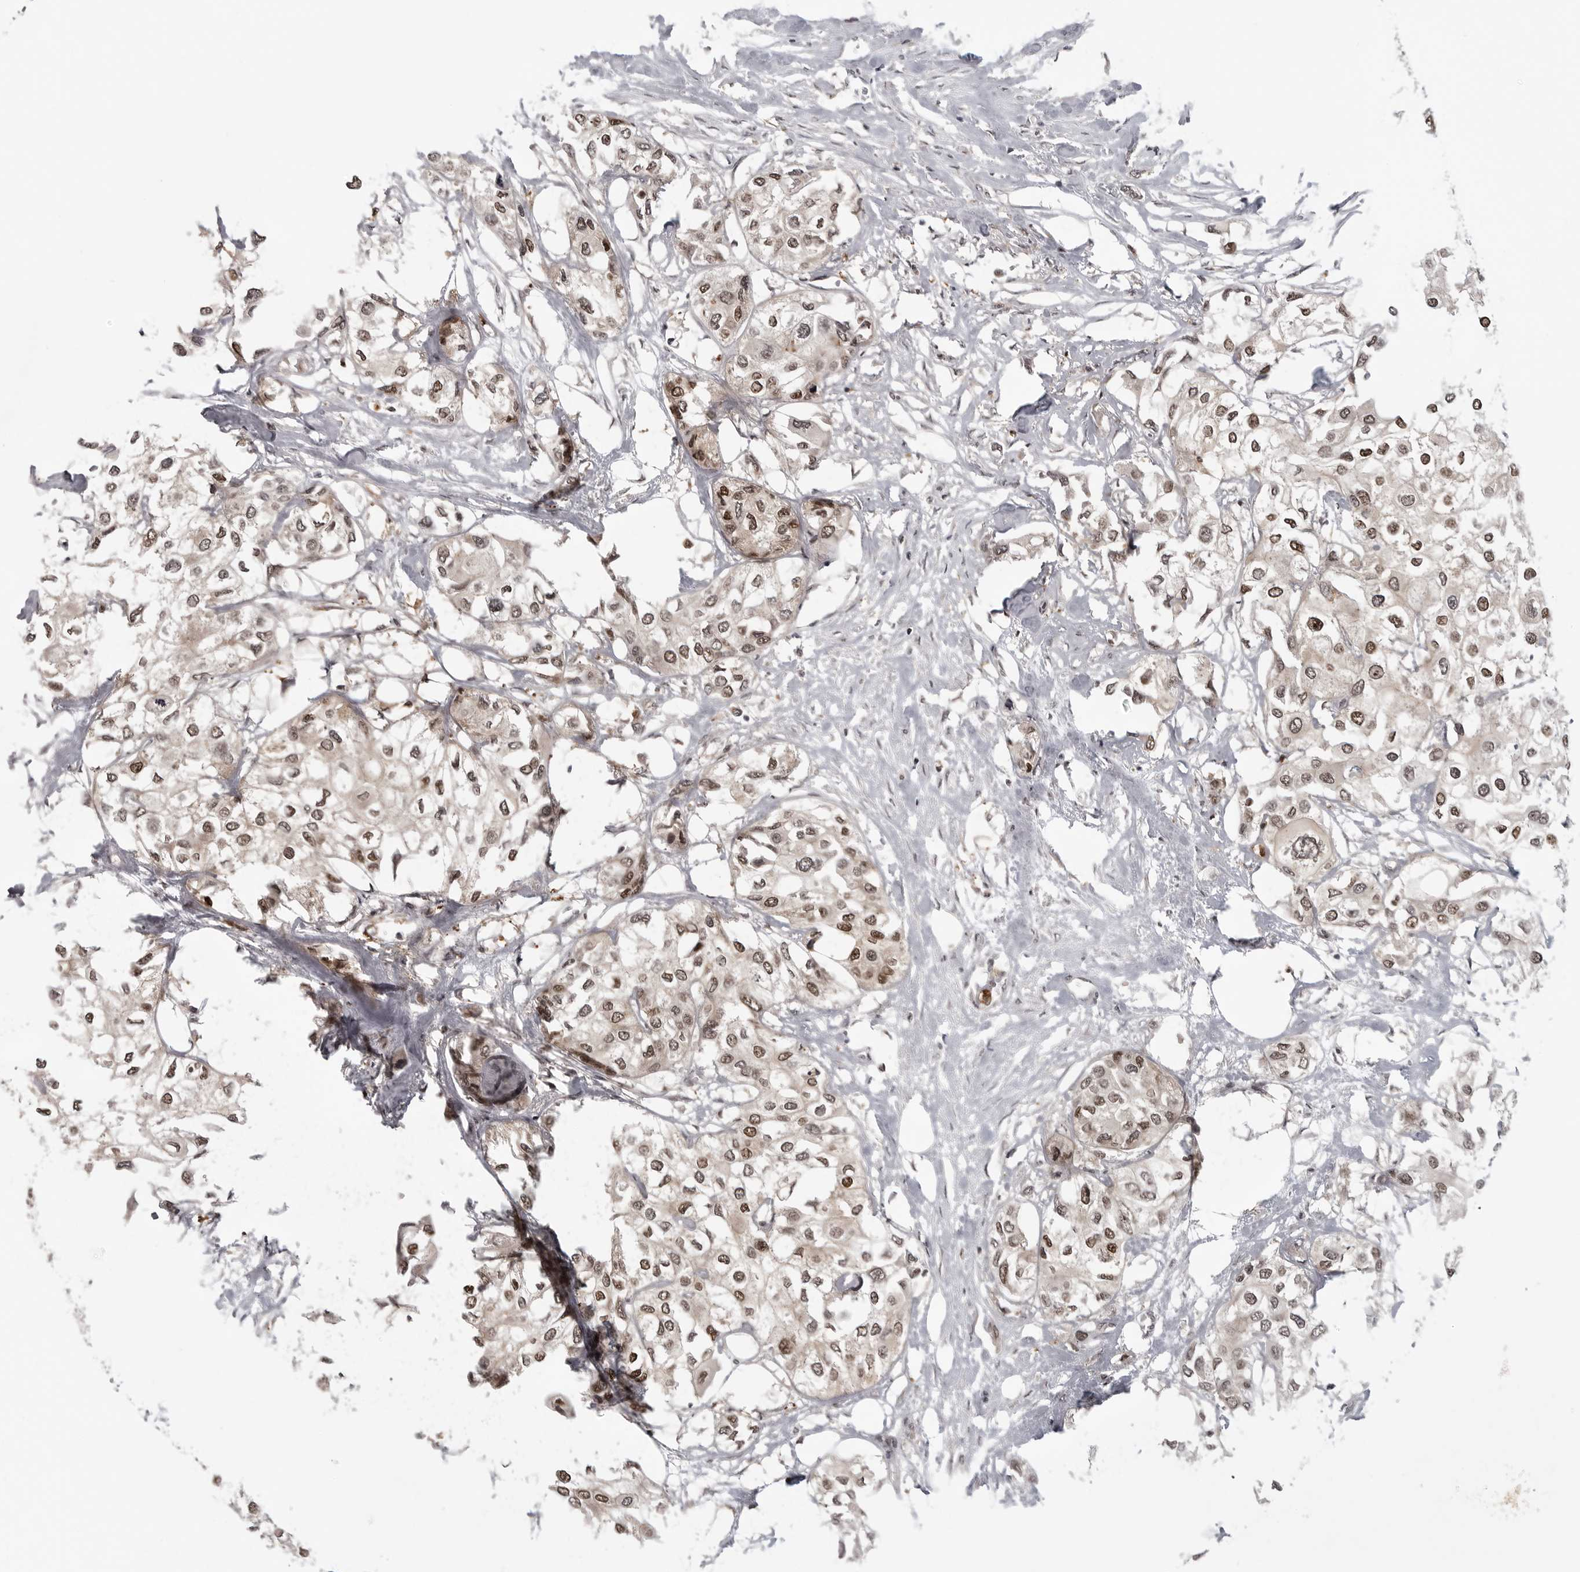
{"staining": {"intensity": "moderate", "quantity": ">75%", "location": "cytoplasmic/membranous,nuclear"}, "tissue": "urothelial cancer", "cell_type": "Tumor cells", "image_type": "cancer", "snomed": [{"axis": "morphology", "description": "Urothelial carcinoma, High grade"}, {"axis": "topography", "description": "Urinary bladder"}], "caption": "Immunohistochemistry image of urothelial cancer stained for a protein (brown), which demonstrates medium levels of moderate cytoplasmic/membranous and nuclear positivity in approximately >75% of tumor cells.", "gene": "PEG3", "patient": {"sex": "male", "age": 64}}